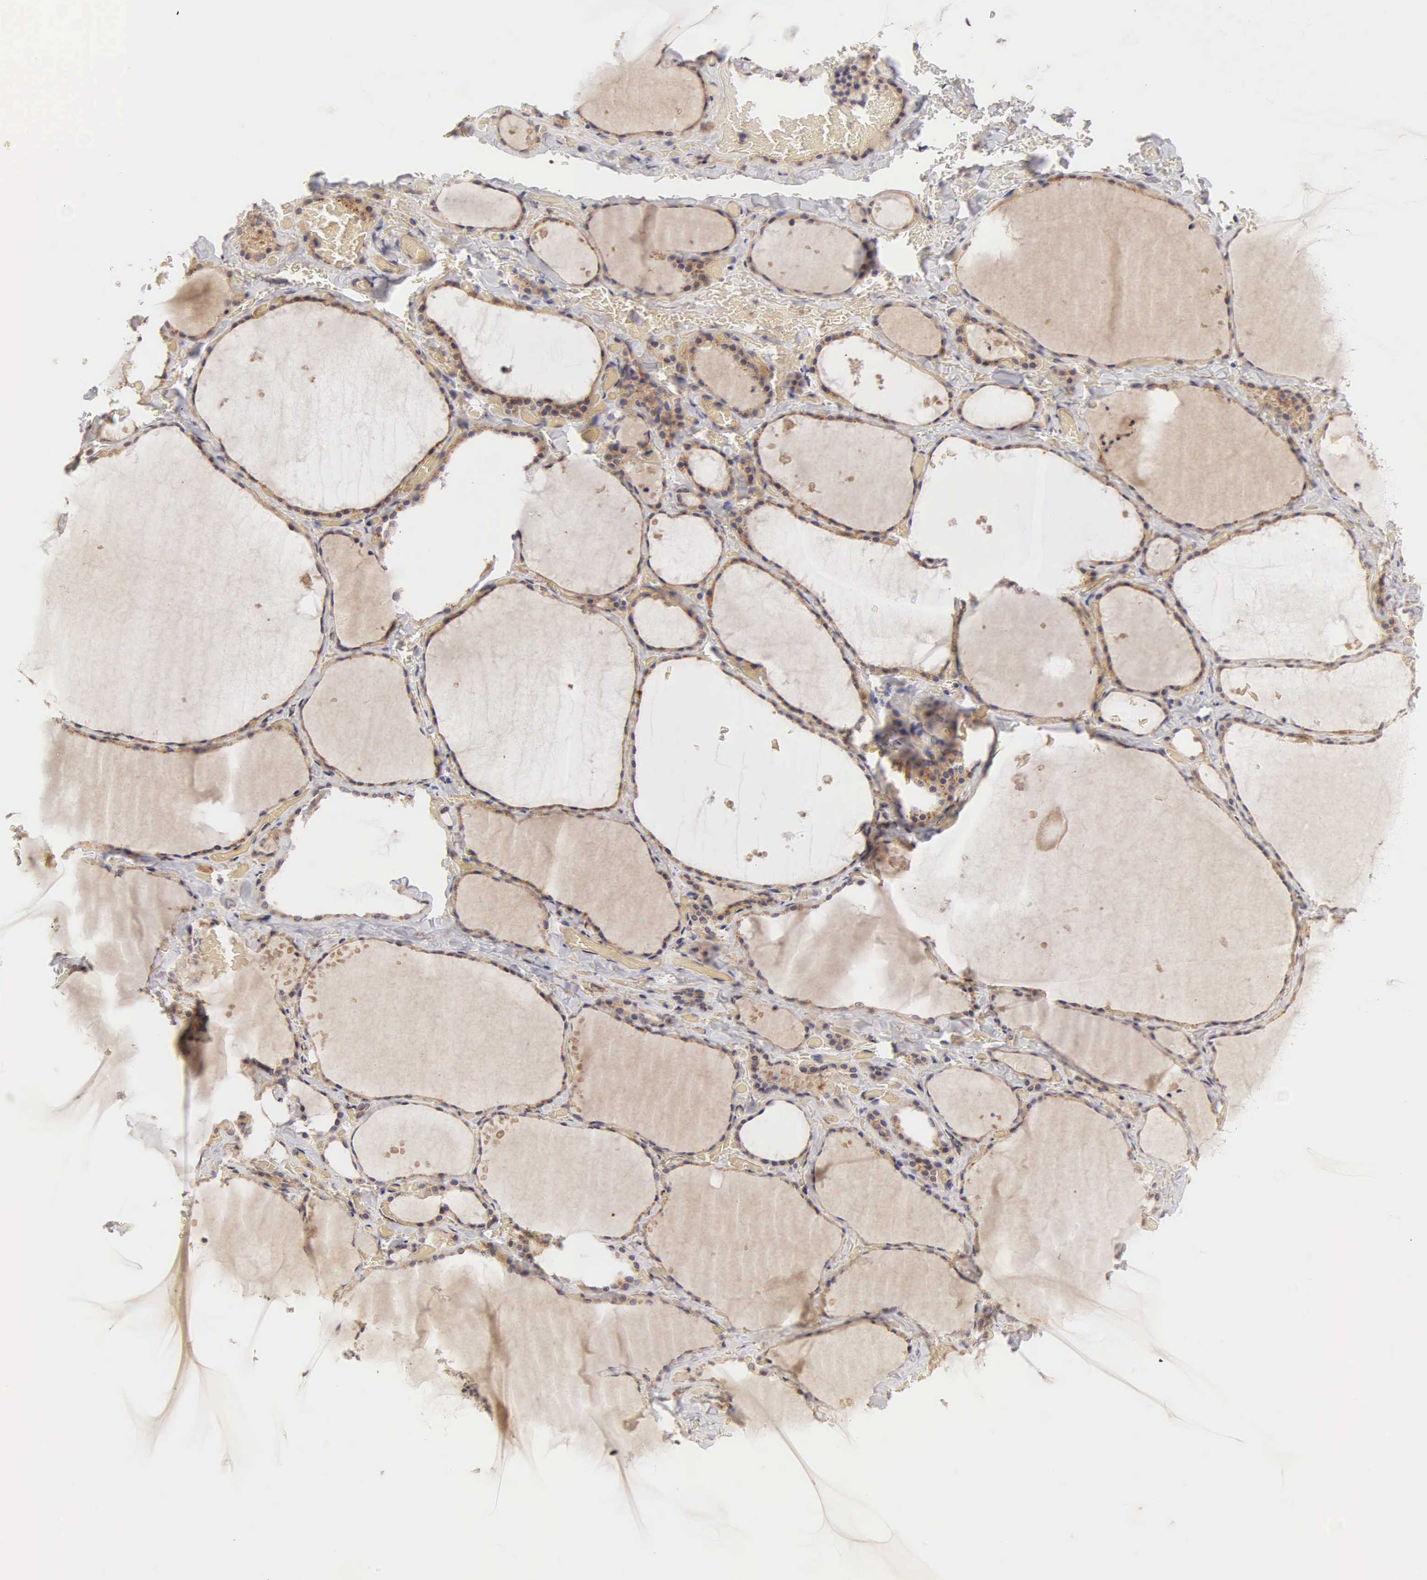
{"staining": {"intensity": "weak", "quantity": ">75%", "location": "cytoplasmic/membranous"}, "tissue": "thyroid gland", "cell_type": "Glandular cells", "image_type": "normal", "snomed": [{"axis": "morphology", "description": "Normal tissue, NOS"}, {"axis": "topography", "description": "Thyroid gland"}], "caption": "IHC of normal thyroid gland shows low levels of weak cytoplasmic/membranous staining in approximately >75% of glandular cells.", "gene": "CD1A", "patient": {"sex": "male", "age": 34}}